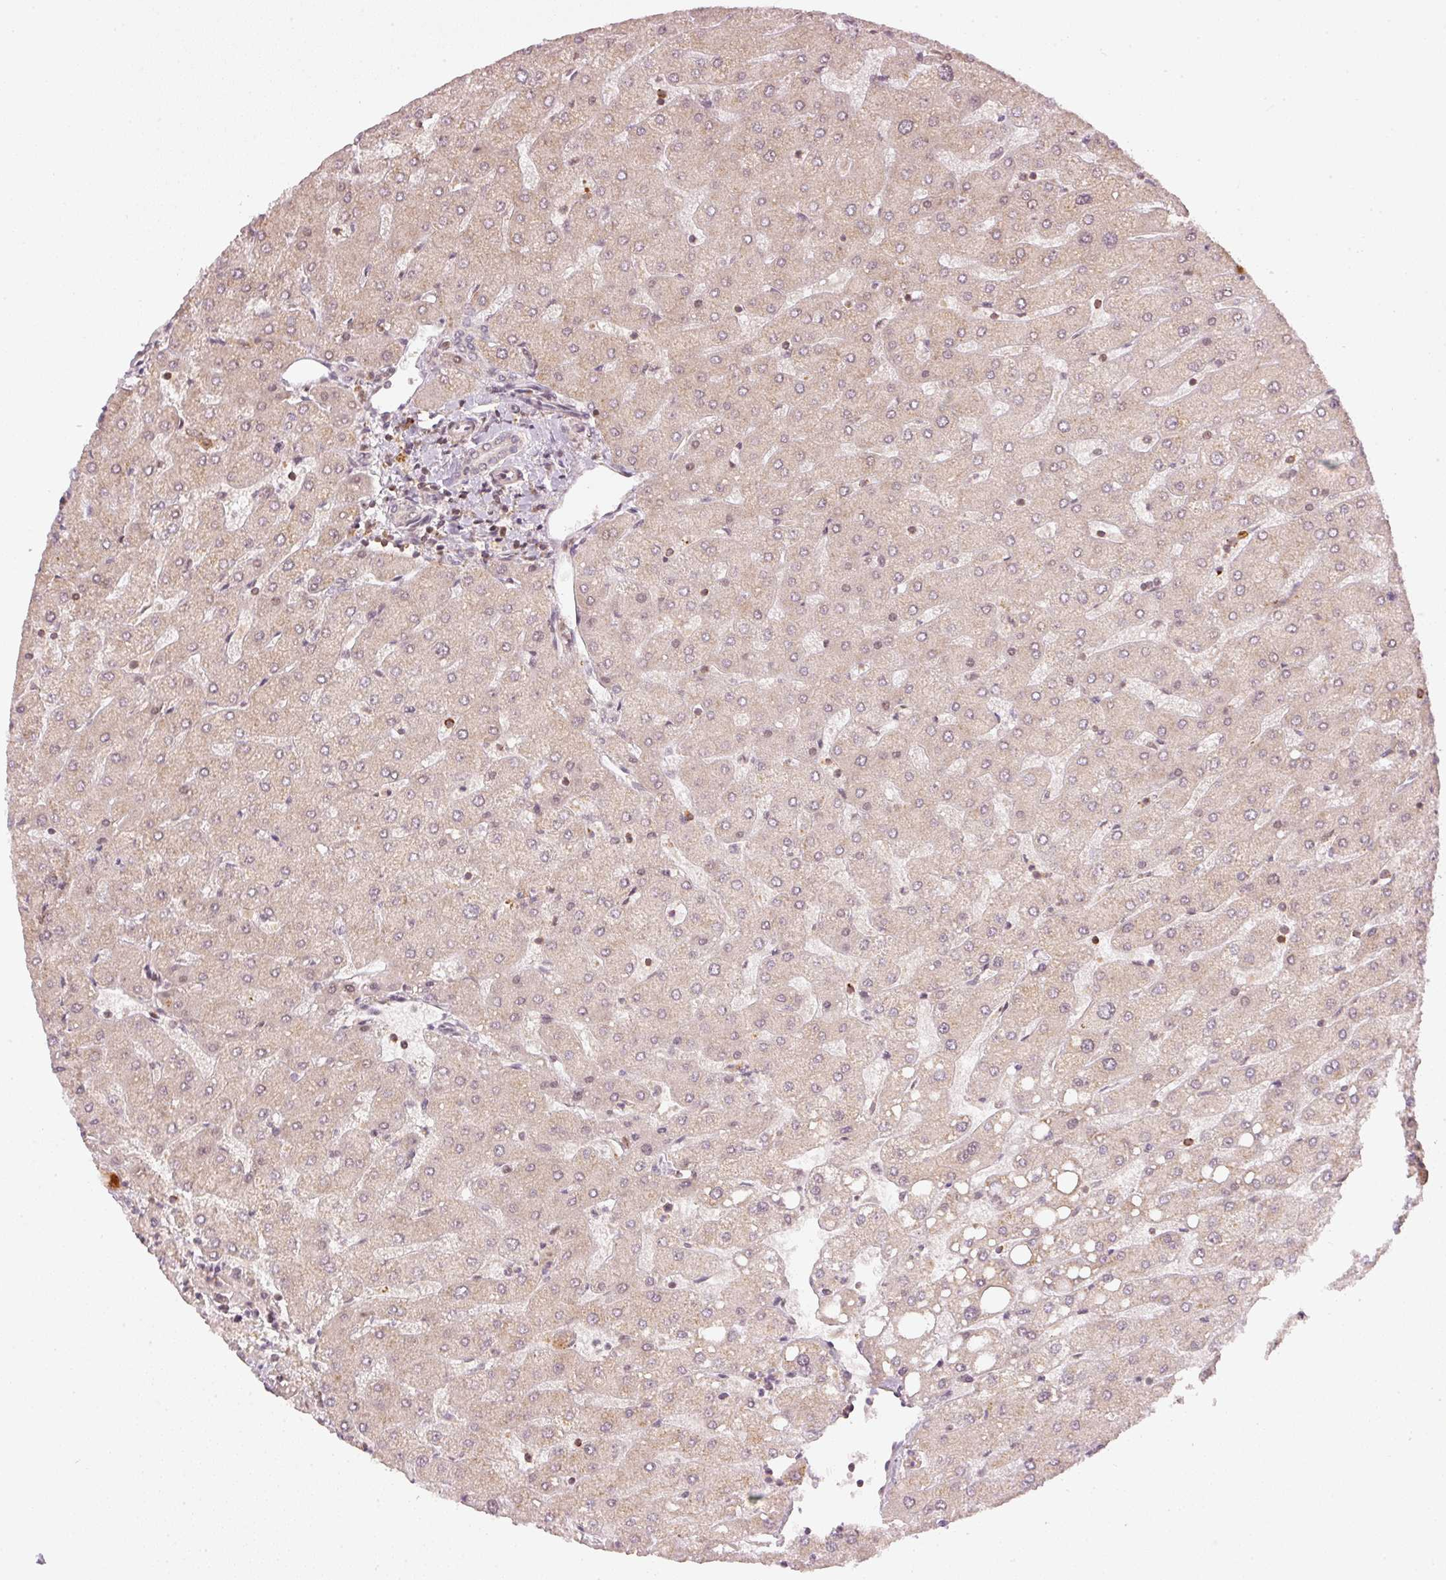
{"staining": {"intensity": "negative", "quantity": "none", "location": "none"}, "tissue": "liver", "cell_type": "Cholangiocytes", "image_type": "normal", "snomed": [{"axis": "morphology", "description": "Normal tissue, NOS"}, {"axis": "topography", "description": "Liver"}], "caption": "Micrograph shows no protein expression in cholangiocytes of unremarkable liver.", "gene": "THOC6", "patient": {"sex": "male", "age": 67}}